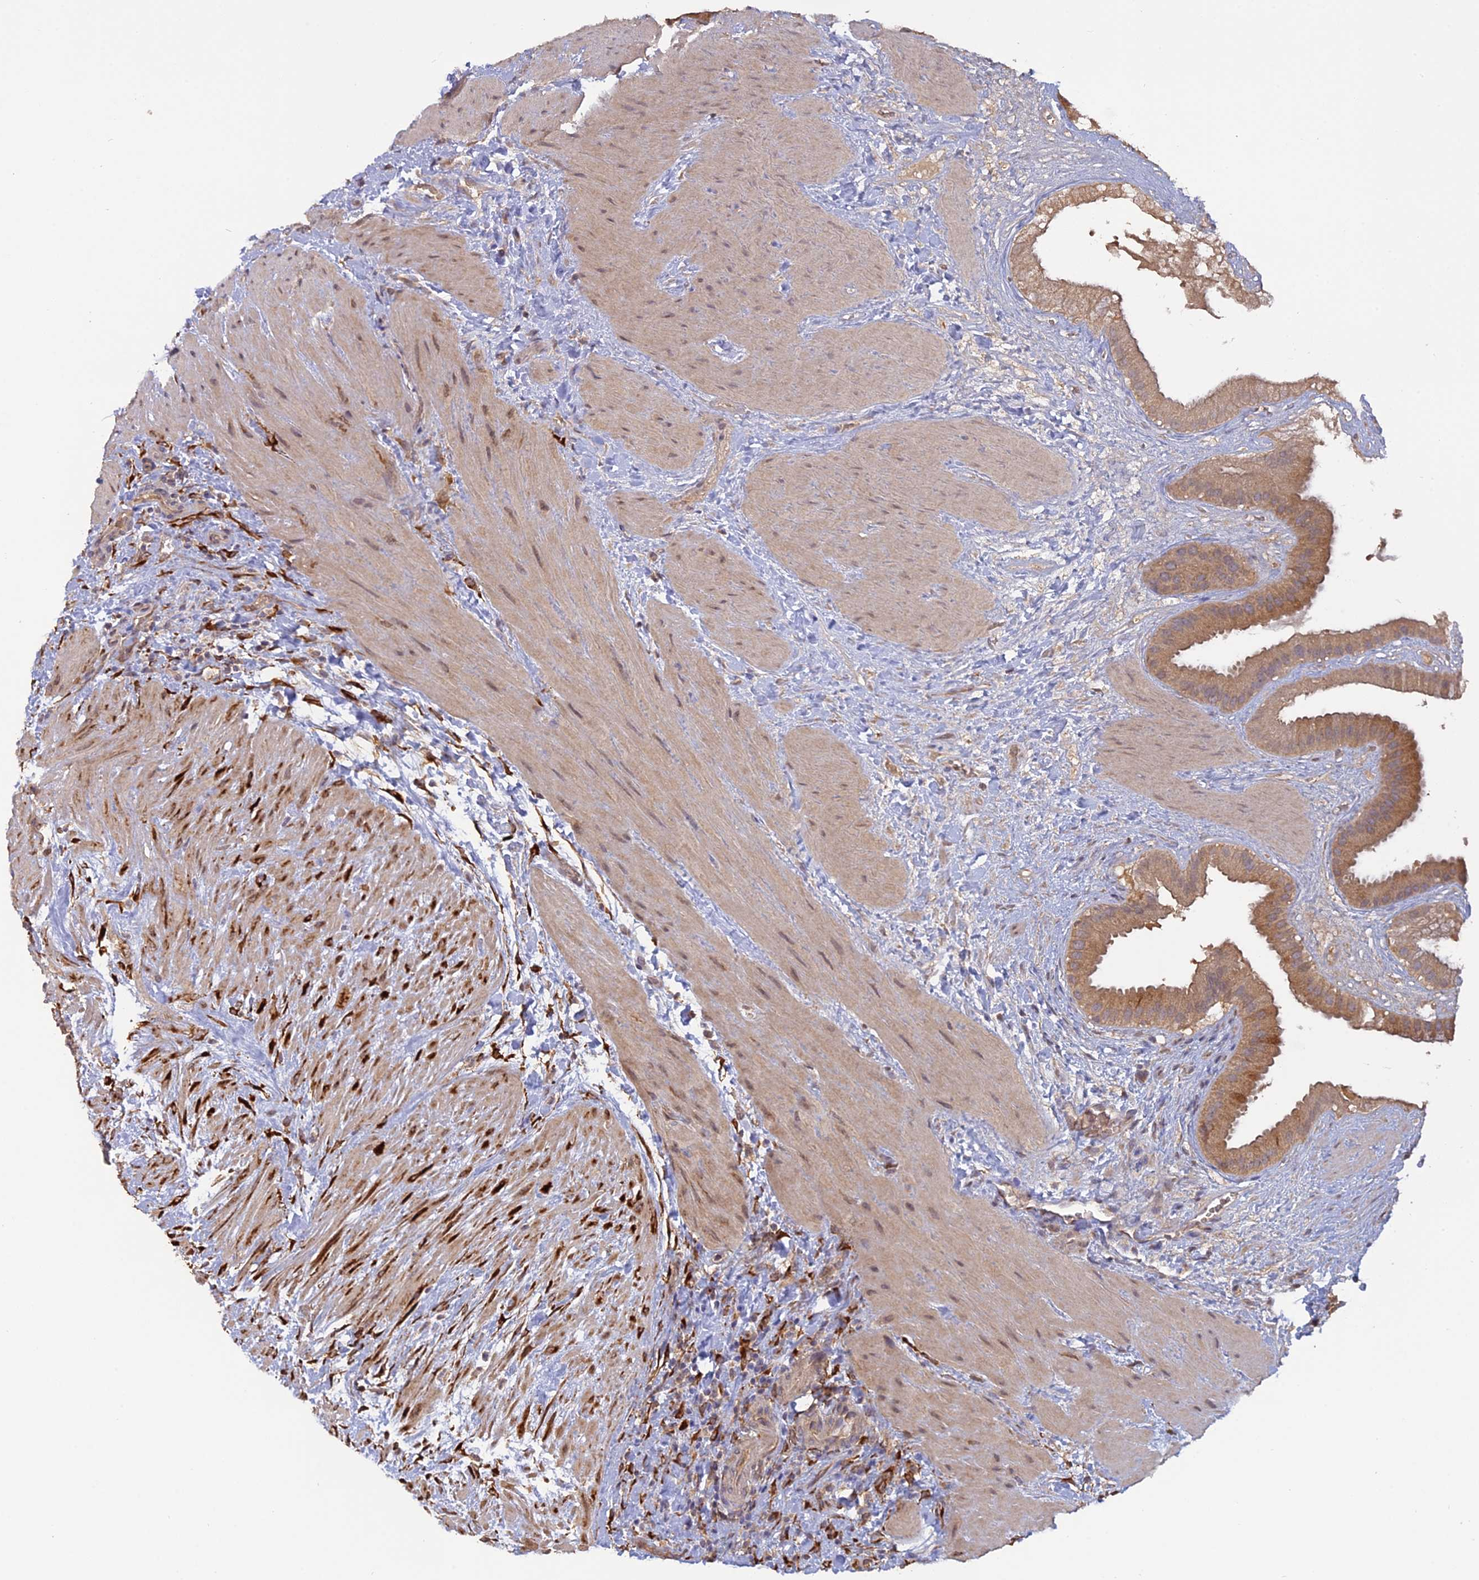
{"staining": {"intensity": "moderate", "quantity": ">75%", "location": "cytoplasmic/membranous"}, "tissue": "gallbladder", "cell_type": "Glandular cells", "image_type": "normal", "snomed": [{"axis": "morphology", "description": "Normal tissue, NOS"}, {"axis": "topography", "description": "Gallbladder"}], "caption": "Moderate cytoplasmic/membranous protein expression is identified in approximately >75% of glandular cells in gallbladder. The staining was performed using DAB (3,3'-diaminobenzidine), with brown indicating positive protein expression. Nuclei are stained blue with hematoxylin.", "gene": "PPIC", "patient": {"sex": "male", "age": 55}}